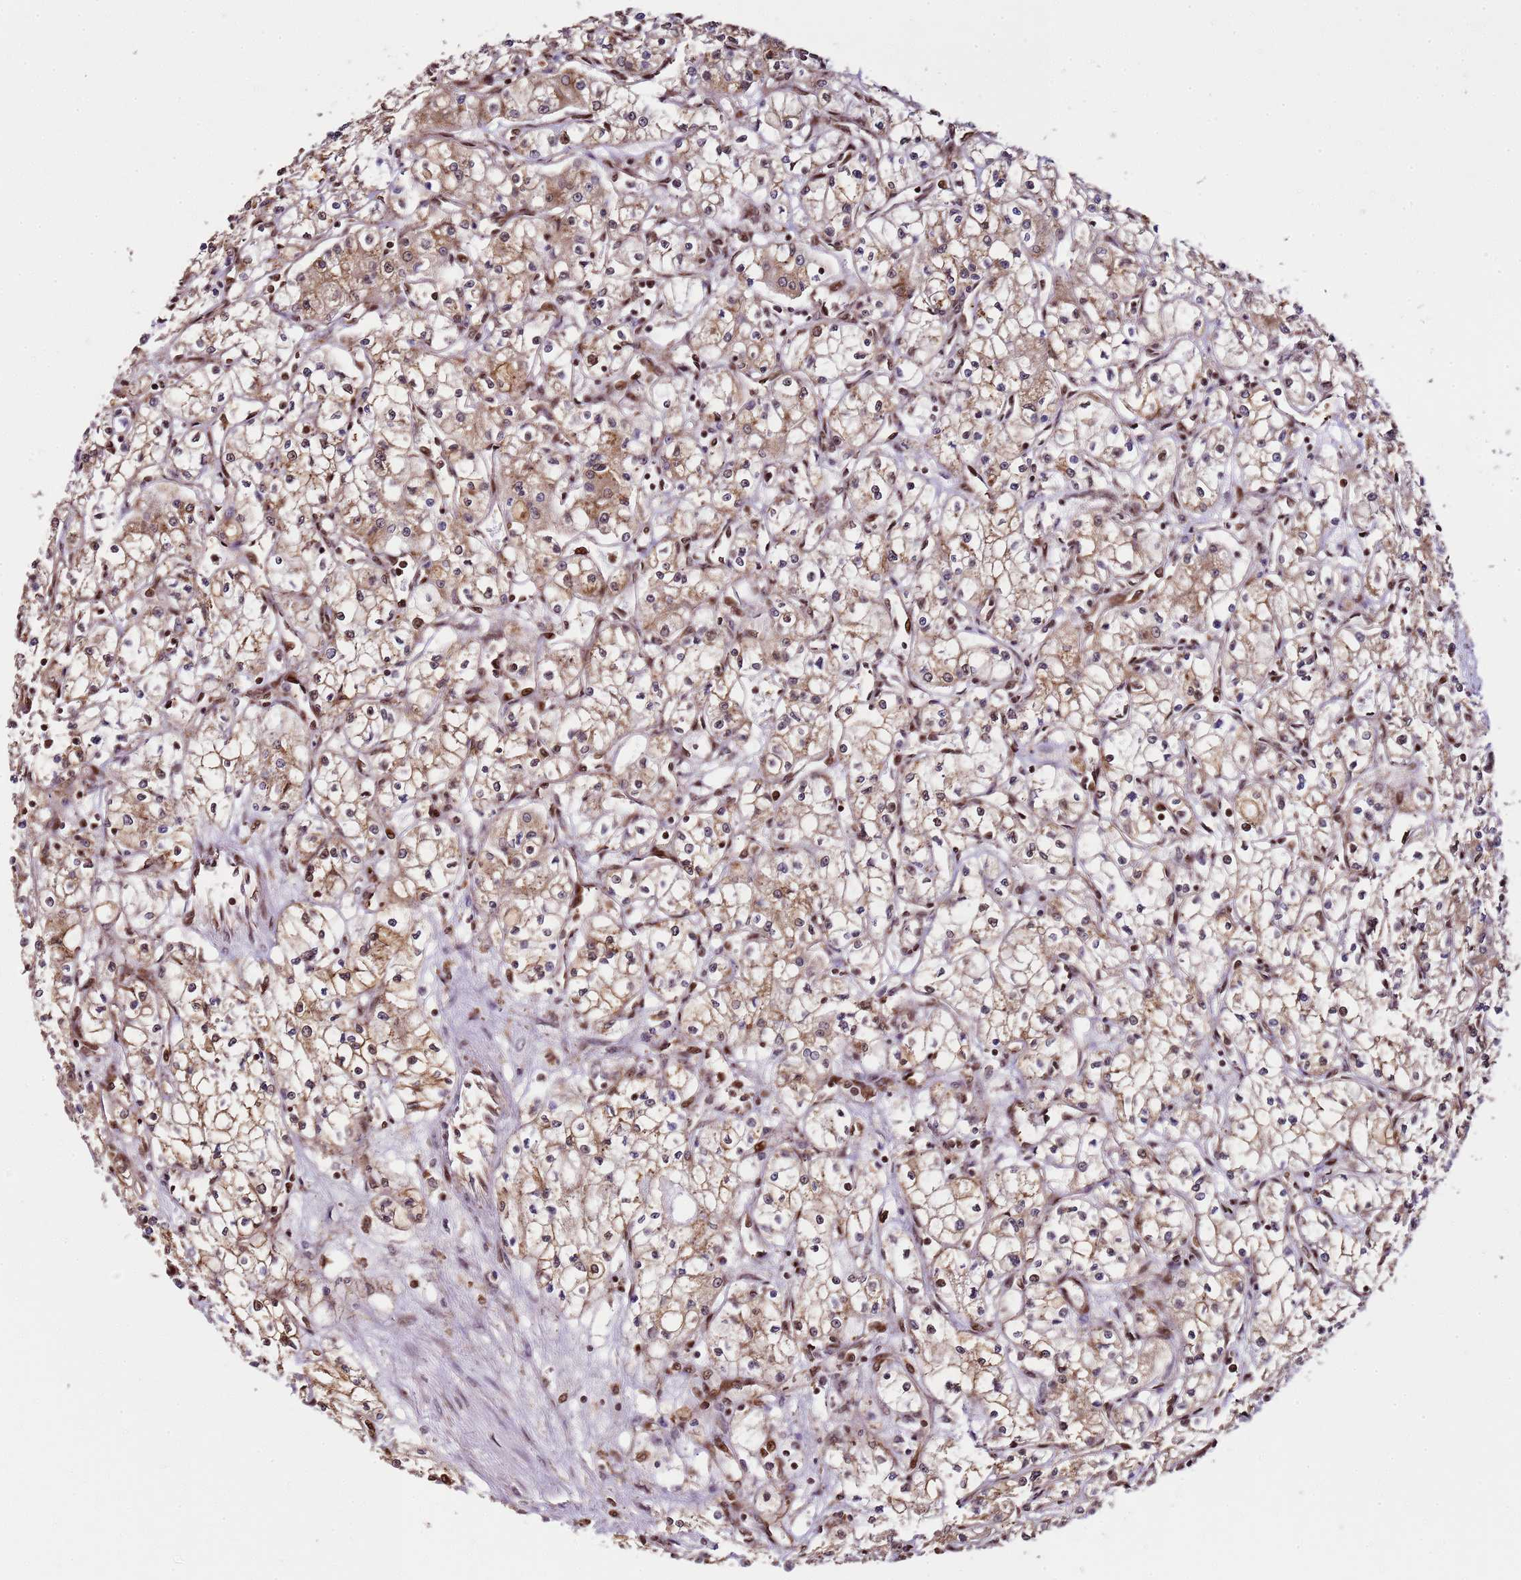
{"staining": {"intensity": "moderate", "quantity": ">75%", "location": "cytoplasmic/membranous"}, "tissue": "renal cancer", "cell_type": "Tumor cells", "image_type": "cancer", "snomed": [{"axis": "morphology", "description": "Adenocarcinoma, NOS"}, {"axis": "topography", "description": "Kidney"}], "caption": "The micrograph demonstrates immunohistochemical staining of renal adenocarcinoma. There is moderate cytoplasmic/membranous staining is identified in about >75% of tumor cells.", "gene": "PEX14", "patient": {"sex": "male", "age": 59}}